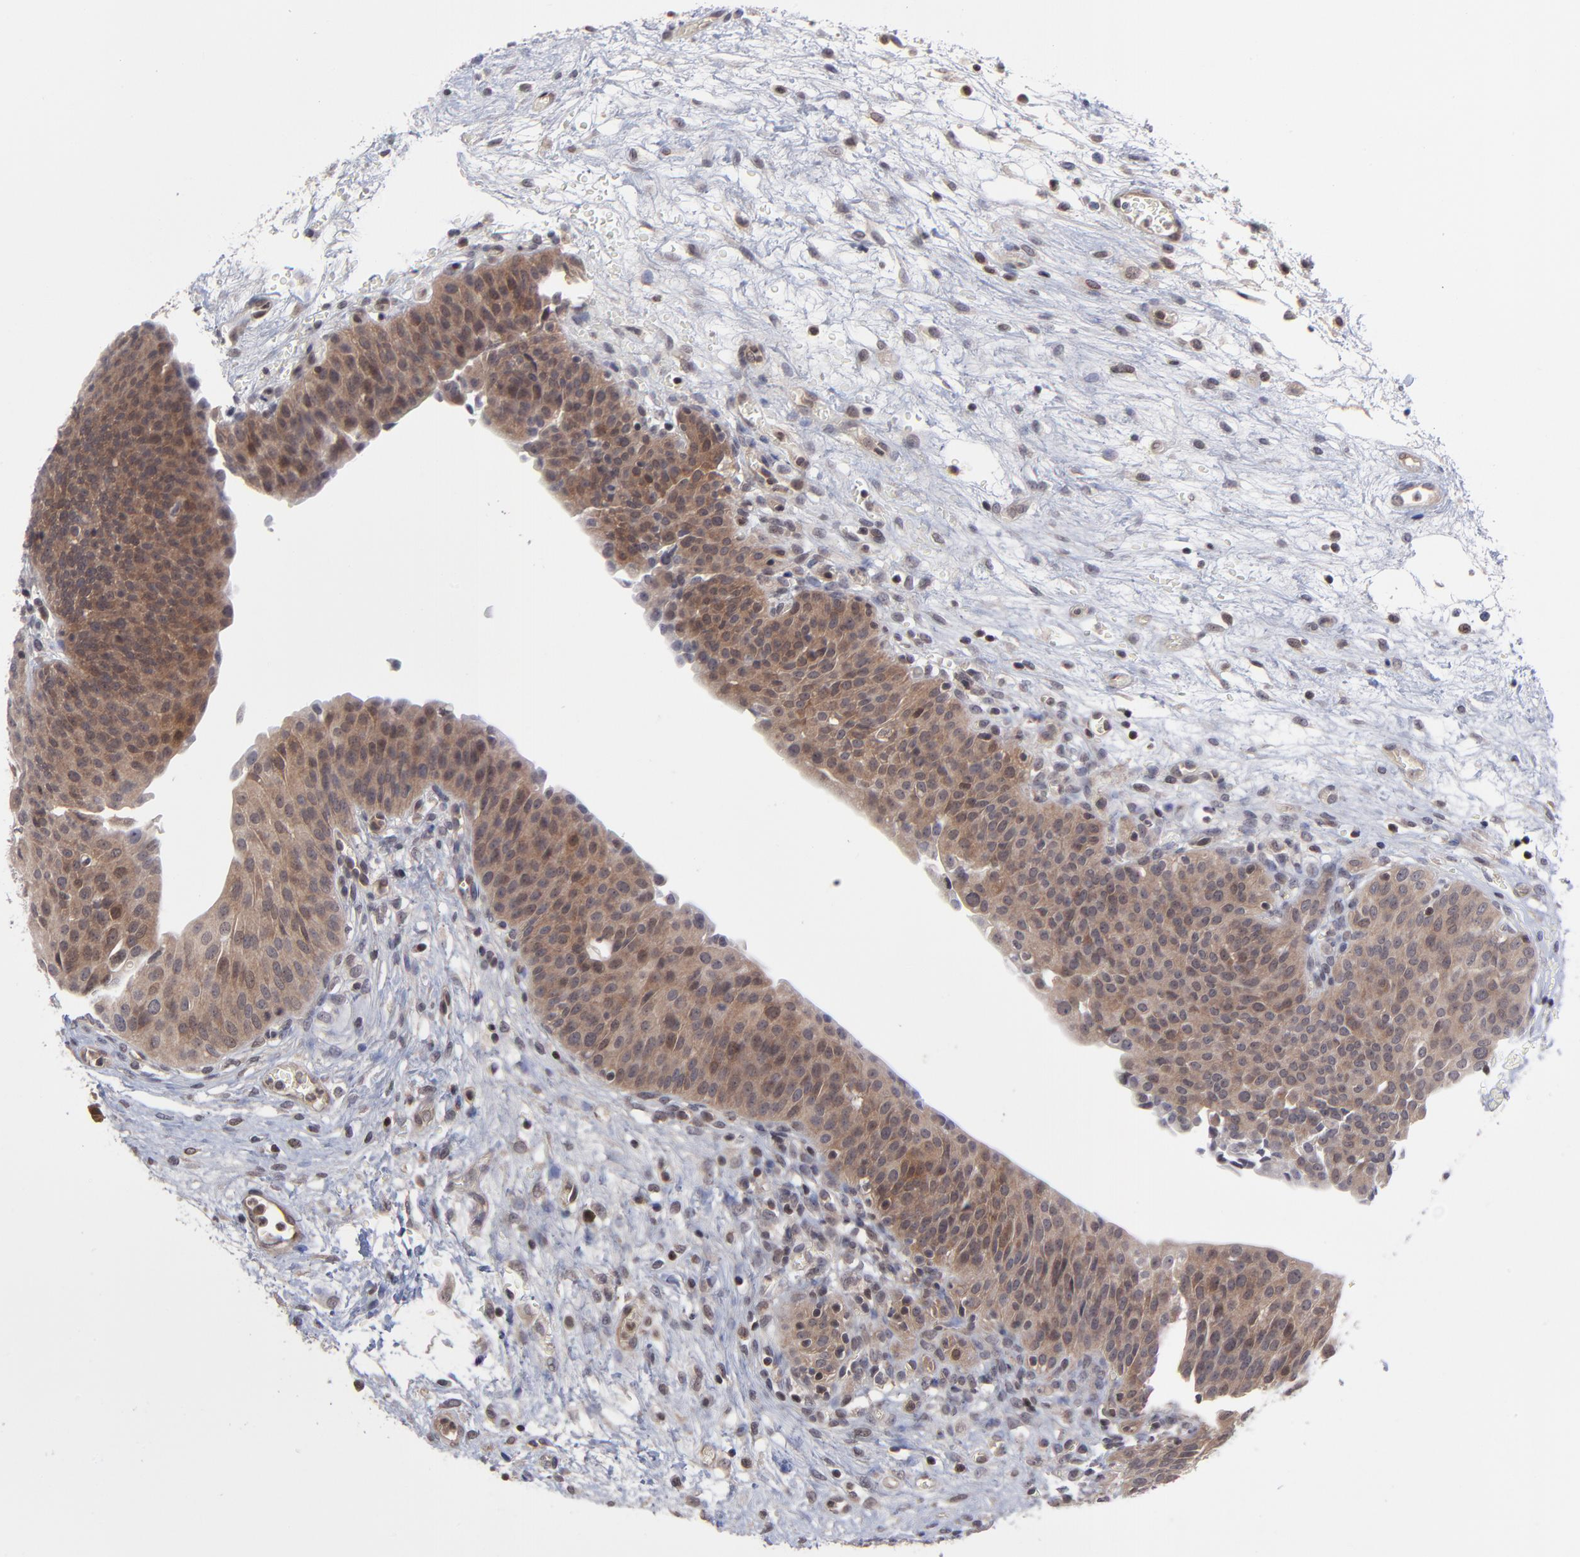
{"staining": {"intensity": "strong", "quantity": ">75%", "location": "cytoplasmic/membranous"}, "tissue": "urinary bladder", "cell_type": "Urothelial cells", "image_type": "normal", "snomed": [{"axis": "morphology", "description": "Normal tissue, NOS"}, {"axis": "topography", "description": "Smooth muscle"}, {"axis": "topography", "description": "Urinary bladder"}], "caption": "Immunohistochemistry (IHC) of unremarkable human urinary bladder displays high levels of strong cytoplasmic/membranous positivity in approximately >75% of urothelial cells. The protein is shown in brown color, while the nuclei are stained blue.", "gene": "UBE2L6", "patient": {"sex": "male", "age": 35}}